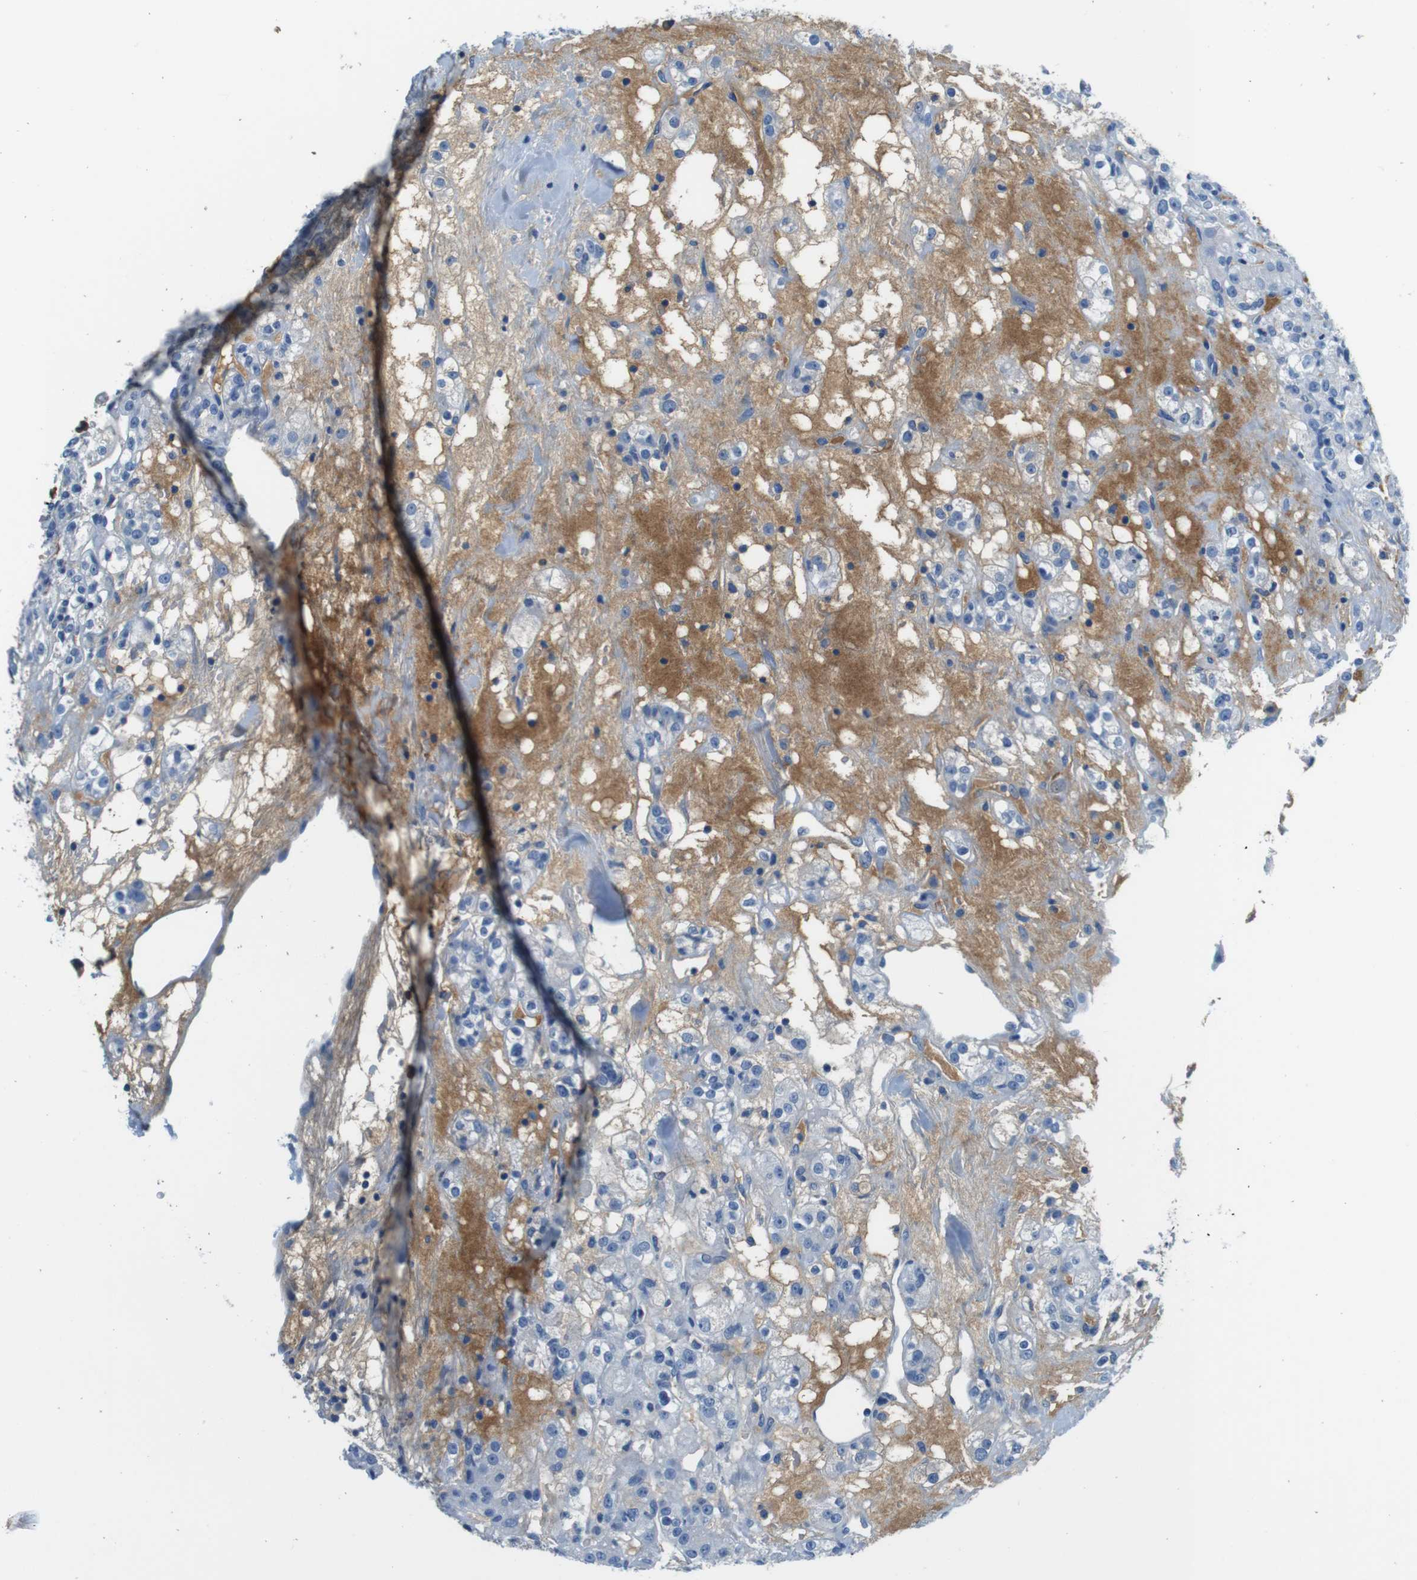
{"staining": {"intensity": "moderate", "quantity": "<25%", "location": "cytoplasmic/membranous"}, "tissue": "renal cancer", "cell_type": "Tumor cells", "image_type": "cancer", "snomed": [{"axis": "morphology", "description": "Normal tissue, NOS"}, {"axis": "morphology", "description": "Adenocarcinoma, NOS"}, {"axis": "topography", "description": "Kidney"}], "caption": "Immunohistochemical staining of human renal cancer reveals low levels of moderate cytoplasmic/membranous protein positivity in about <25% of tumor cells.", "gene": "IGHD", "patient": {"sex": "male", "age": 61}}